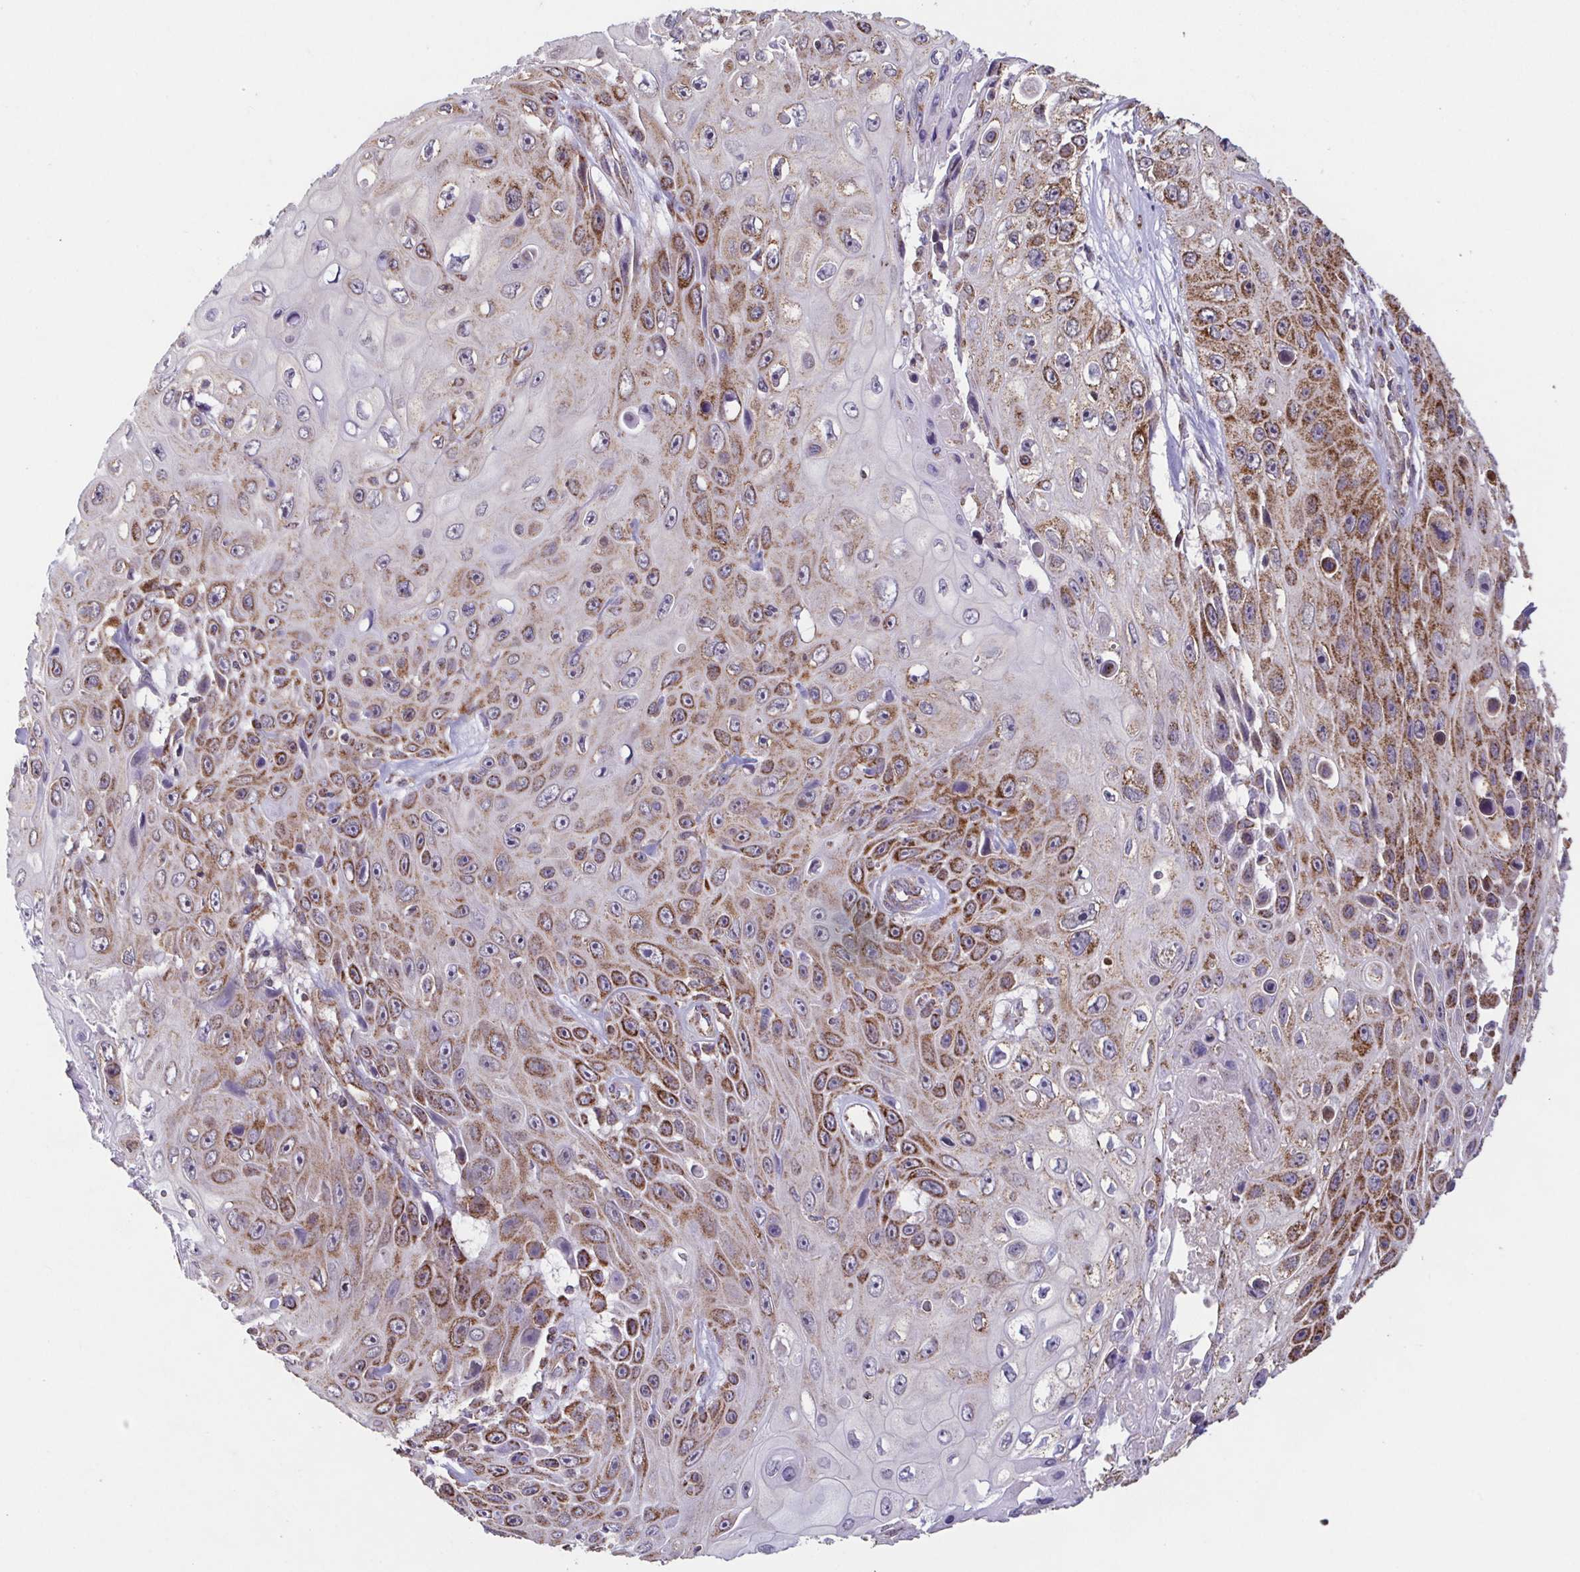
{"staining": {"intensity": "strong", "quantity": "25%-75%", "location": "cytoplasmic/membranous"}, "tissue": "skin cancer", "cell_type": "Tumor cells", "image_type": "cancer", "snomed": [{"axis": "morphology", "description": "Squamous cell carcinoma, NOS"}, {"axis": "topography", "description": "Skin"}], "caption": "Brown immunohistochemical staining in skin cancer exhibits strong cytoplasmic/membranous positivity in approximately 25%-75% of tumor cells.", "gene": "DIP2B", "patient": {"sex": "male", "age": 82}}